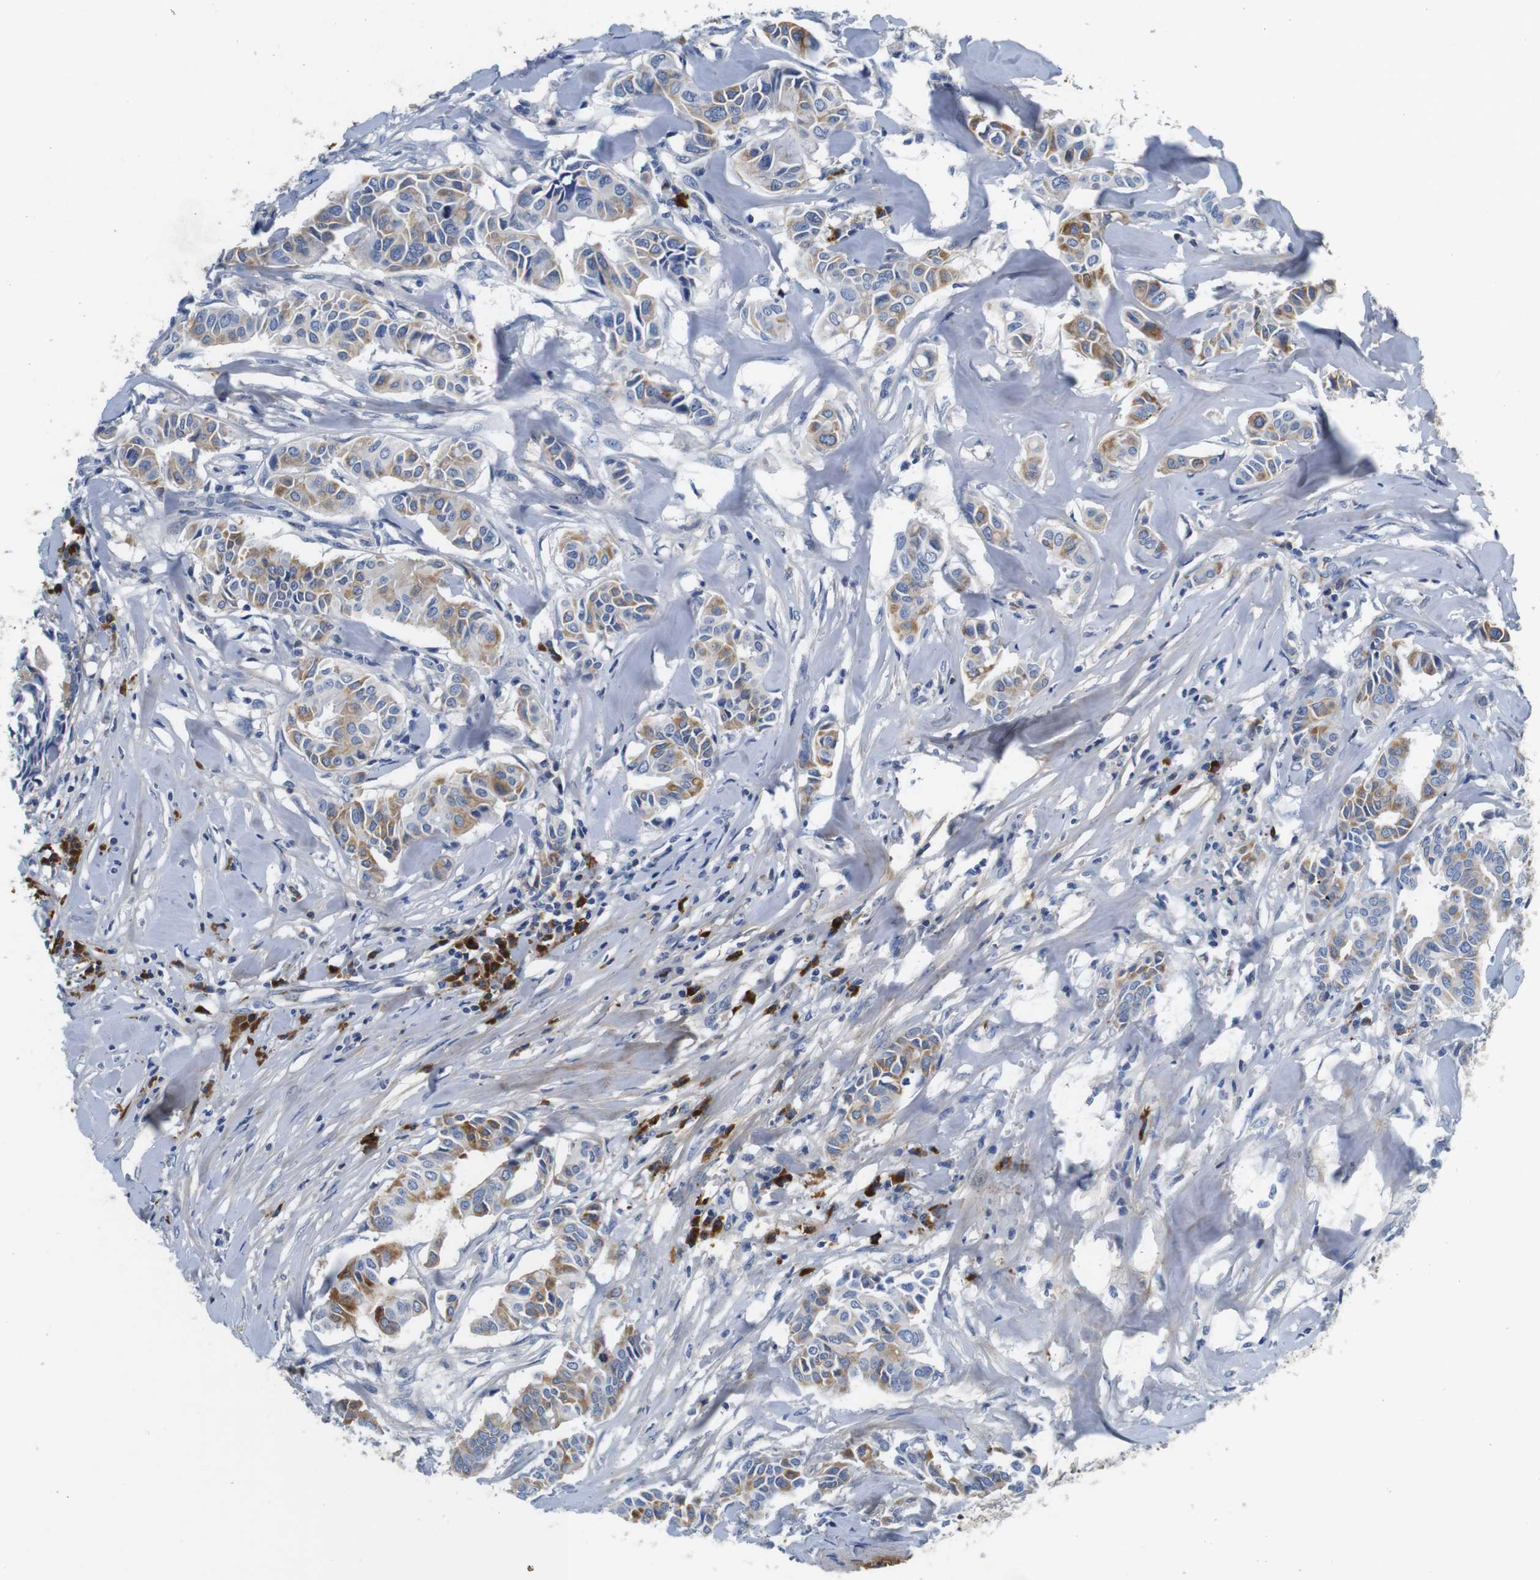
{"staining": {"intensity": "moderate", "quantity": "25%-75%", "location": "cytoplasmic/membranous"}, "tissue": "head and neck cancer", "cell_type": "Tumor cells", "image_type": "cancer", "snomed": [{"axis": "morphology", "description": "Adenocarcinoma, NOS"}, {"axis": "topography", "description": "Salivary gland"}, {"axis": "topography", "description": "Head-Neck"}], "caption": "Protein analysis of head and neck cancer (adenocarcinoma) tissue exhibits moderate cytoplasmic/membranous expression in about 25%-75% of tumor cells. The staining is performed using DAB brown chromogen to label protein expression. The nuclei are counter-stained blue using hematoxylin.", "gene": "IGKC", "patient": {"sex": "female", "age": 59}}